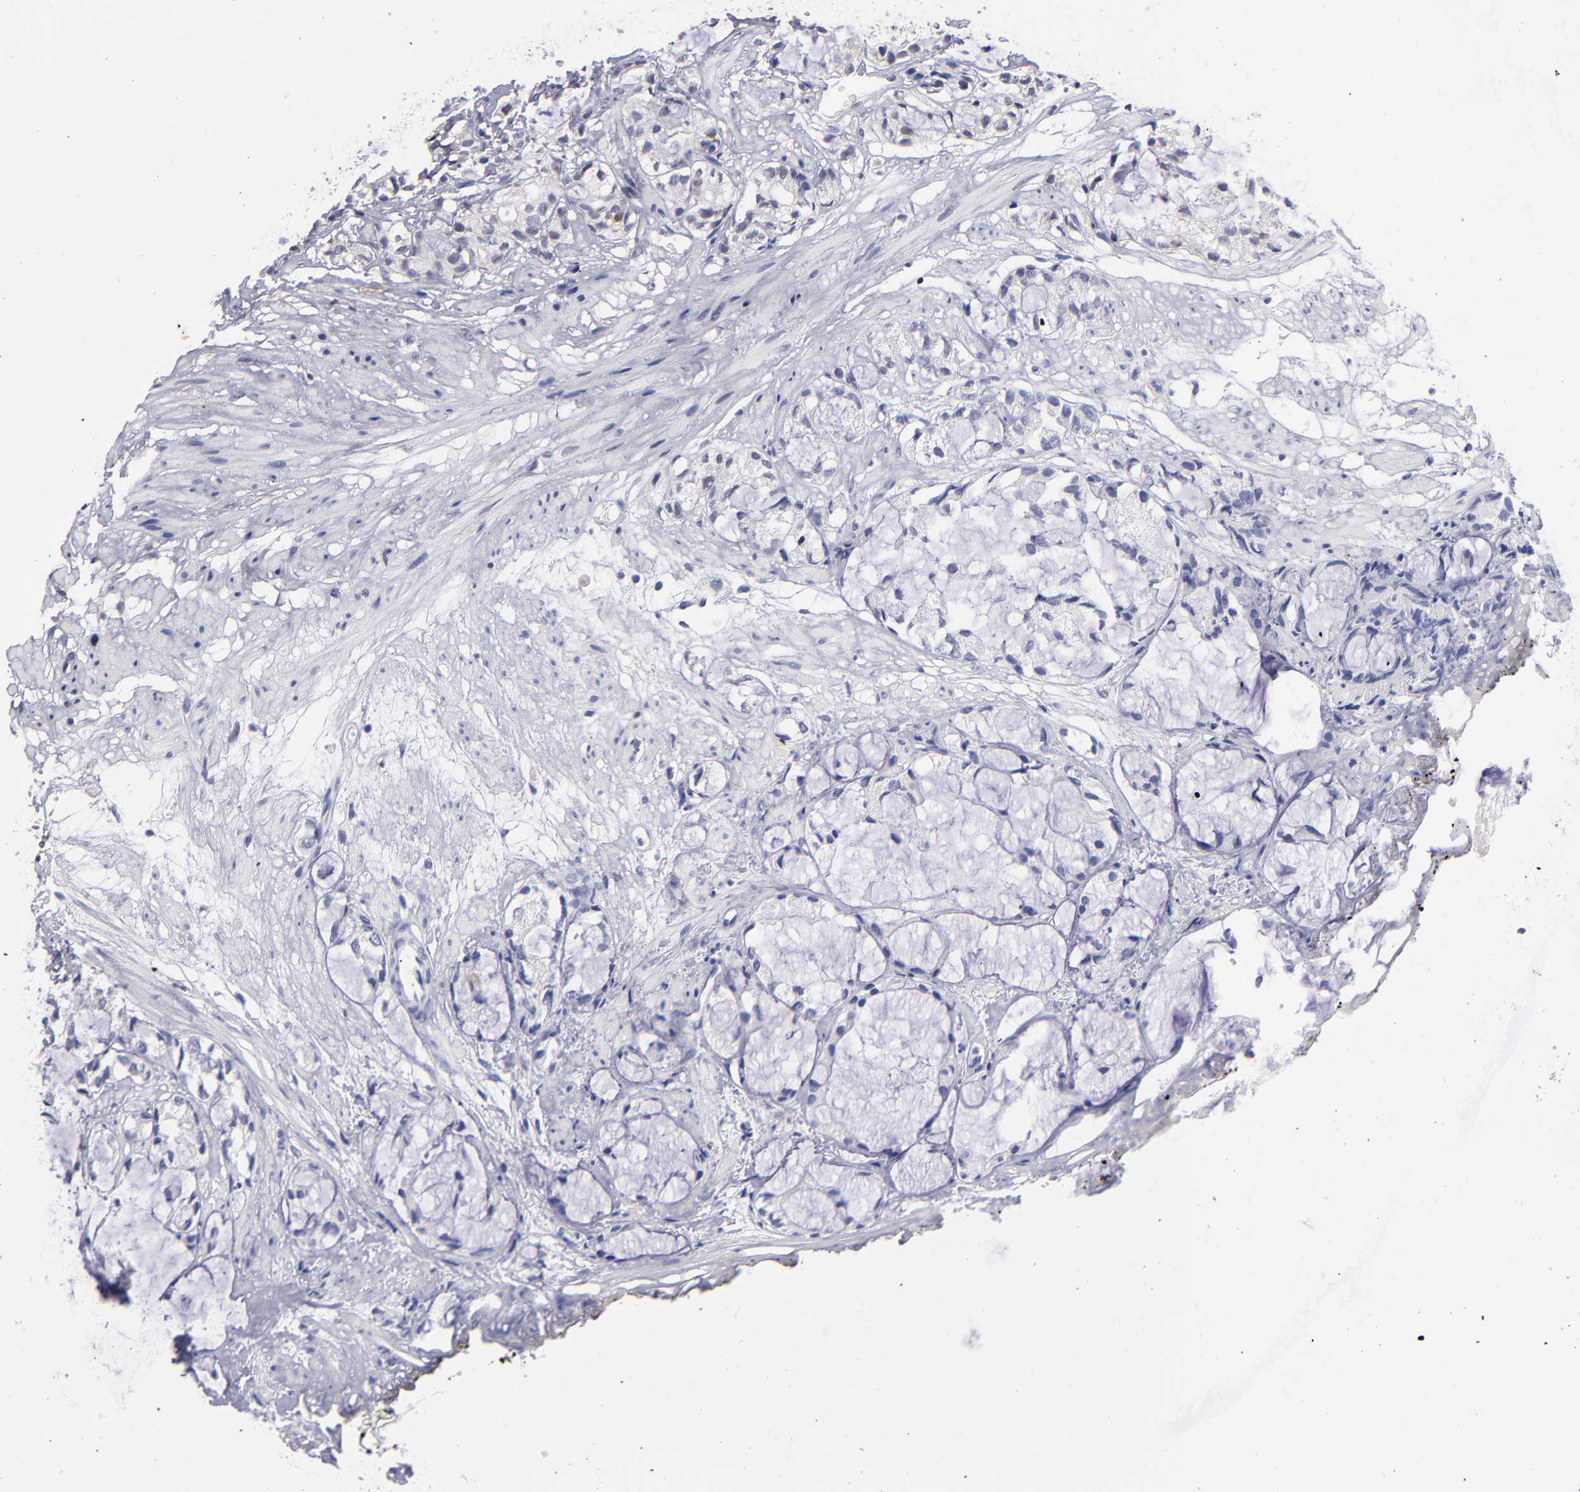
{"staining": {"intensity": "negative", "quantity": "none", "location": "none"}, "tissue": "prostate cancer", "cell_type": "Tumor cells", "image_type": "cancer", "snomed": [{"axis": "morphology", "description": "Adenocarcinoma, High grade"}, {"axis": "topography", "description": "Prostate"}], "caption": "Prostate cancer stained for a protein using immunohistochemistry reveals no expression tumor cells.", "gene": "EIF3L", "patient": {"sex": "male", "age": 85}}